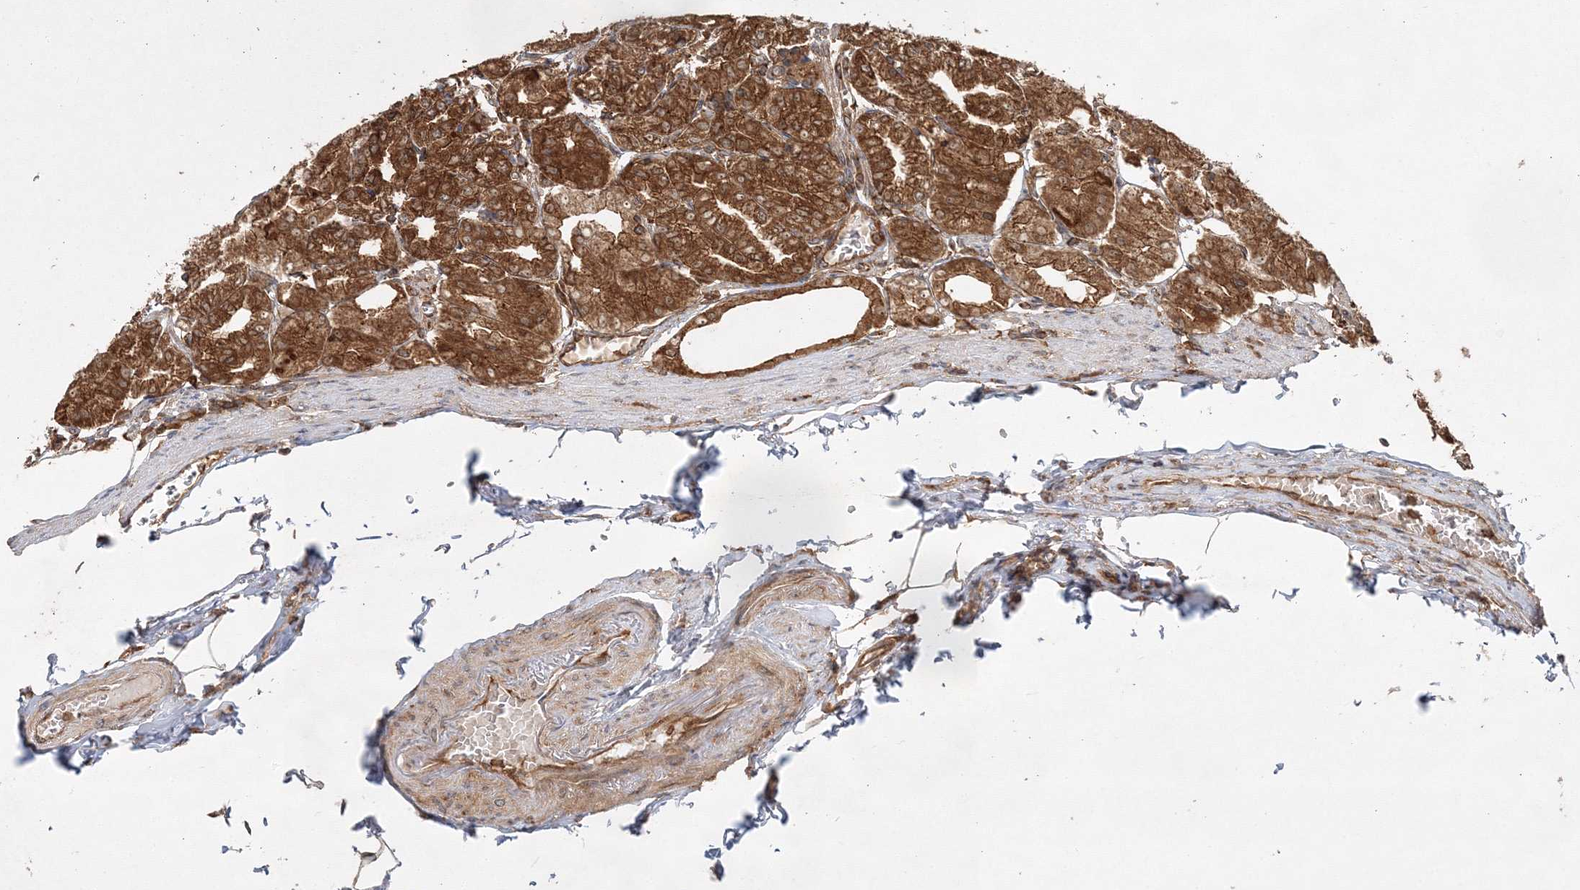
{"staining": {"intensity": "strong", "quantity": ">75%", "location": "cytoplasmic/membranous"}, "tissue": "stomach", "cell_type": "Glandular cells", "image_type": "normal", "snomed": [{"axis": "morphology", "description": "Normal tissue, NOS"}, {"axis": "topography", "description": "Stomach, lower"}], "caption": "Brown immunohistochemical staining in benign stomach reveals strong cytoplasmic/membranous staining in approximately >75% of glandular cells.", "gene": "WDR37", "patient": {"sex": "male", "age": 71}}